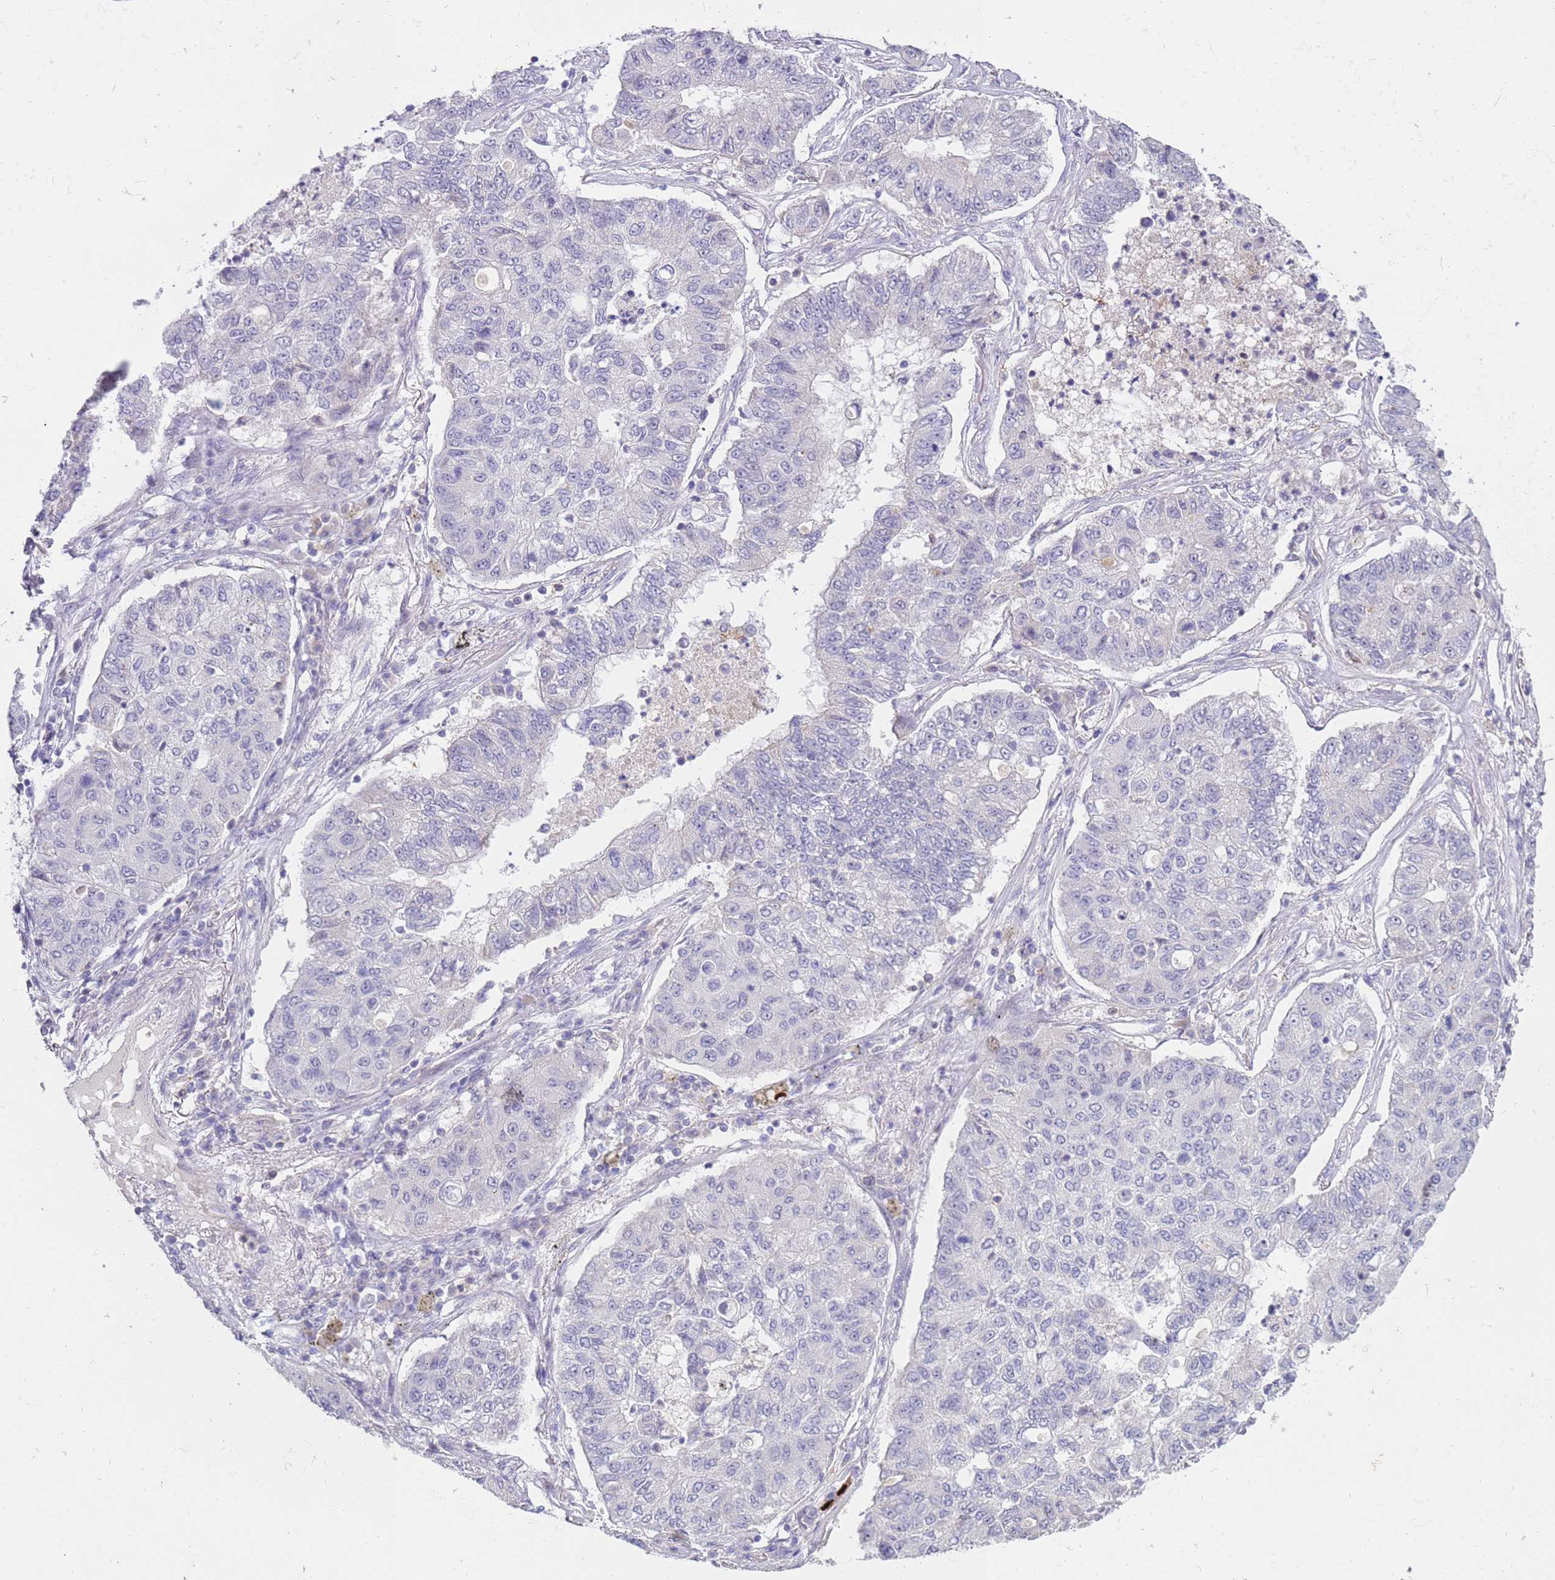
{"staining": {"intensity": "negative", "quantity": "none", "location": "none"}, "tissue": "lung cancer", "cell_type": "Tumor cells", "image_type": "cancer", "snomed": [{"axis": "morphology", "description": "Squamous cell carcinoma, NOS"}, {"axis": "topography", "description": "Lung"}], "caption": "DAB immunohistochemical staining of lung squamous cell carcinoma exhibits no significant staining in tumor cells. Nuclei are stained in blue.", "gene": "STK25", "patient": {"sex": "male", "age": 74}}